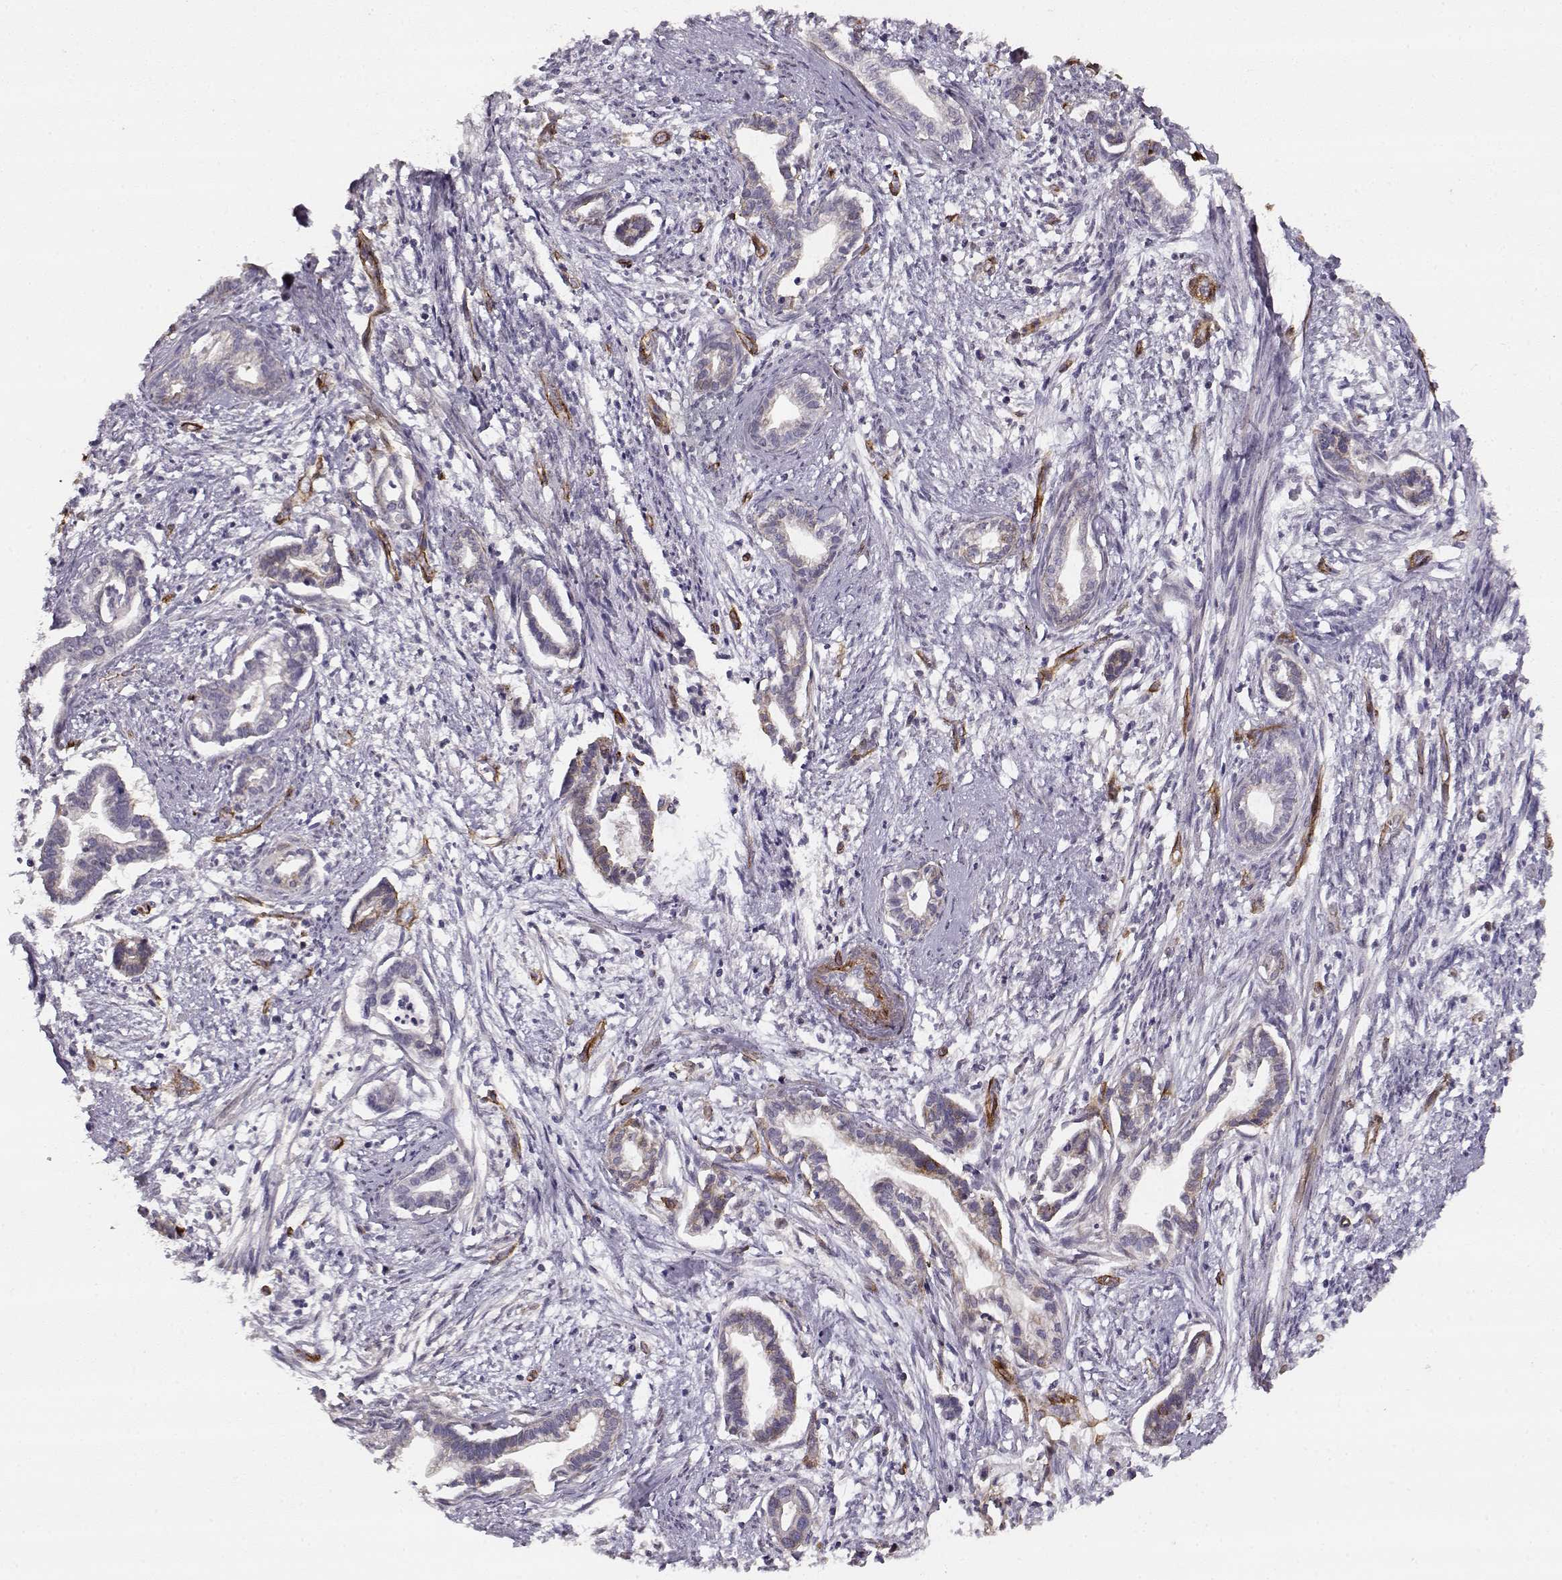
{"staining": {"intensity": "negative", "quantity": "none", "location": "none"}, "tissue": "cervical cancer", "cell_type": "Tumor cells", "image_type": "cancer", "snomed": [{"axis": "morphology", "description": "Adenocarcinoma, NOS"}, {"axis": "topography", "description": "Cervix"}], "caption": "A high-resolution histopathology image shows IHC staining of cervical cancer, which displays no significant positivity in tumor cells.", "gene": "LAMC1", "patient": {"sex": "female", "age": 62}}